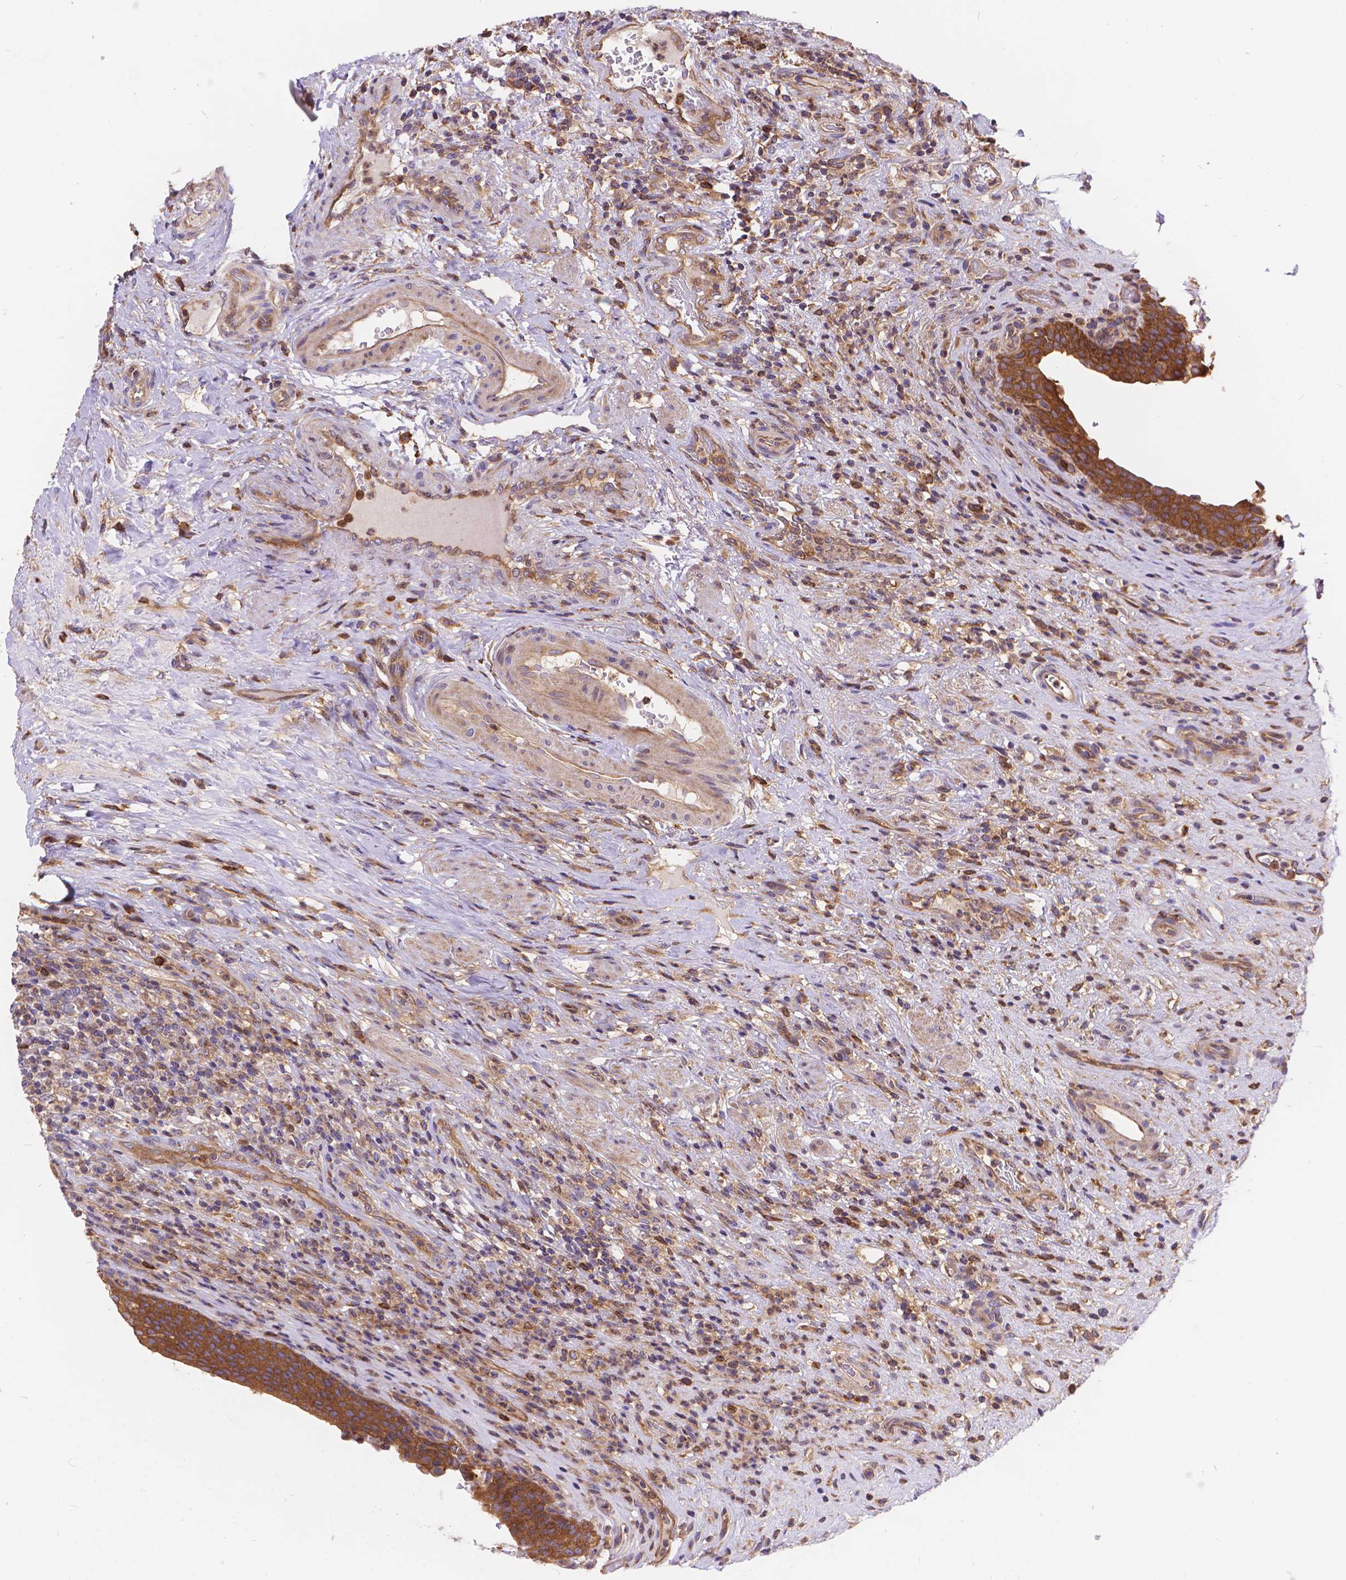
{"staining": {"intensity": "strong", "quantity": ">75%", "location": "cytoplasmic/membranous,nuclear"}, "tissue": "urinary bladder", "cell_type": "Urothelial cells", "image_type": "normal", "snomed": [{"axis": "morphology", "description": "Normal tissue, NOS"}, {"axis": "topography", "description": "Urinary bladder"}, {"axis": "topography", "description": "Peripheral nerve tissue"}], "caption": "The photomicrograph demonstrates immunohistochemical staining of normal urinary bladder. There is strong cytoplasmic/membranous,nuclear expression is seen in approximately >75% of urothelial cells.", "gene": "ARAP1", "patient": {"sex": "male", "age": 66}}